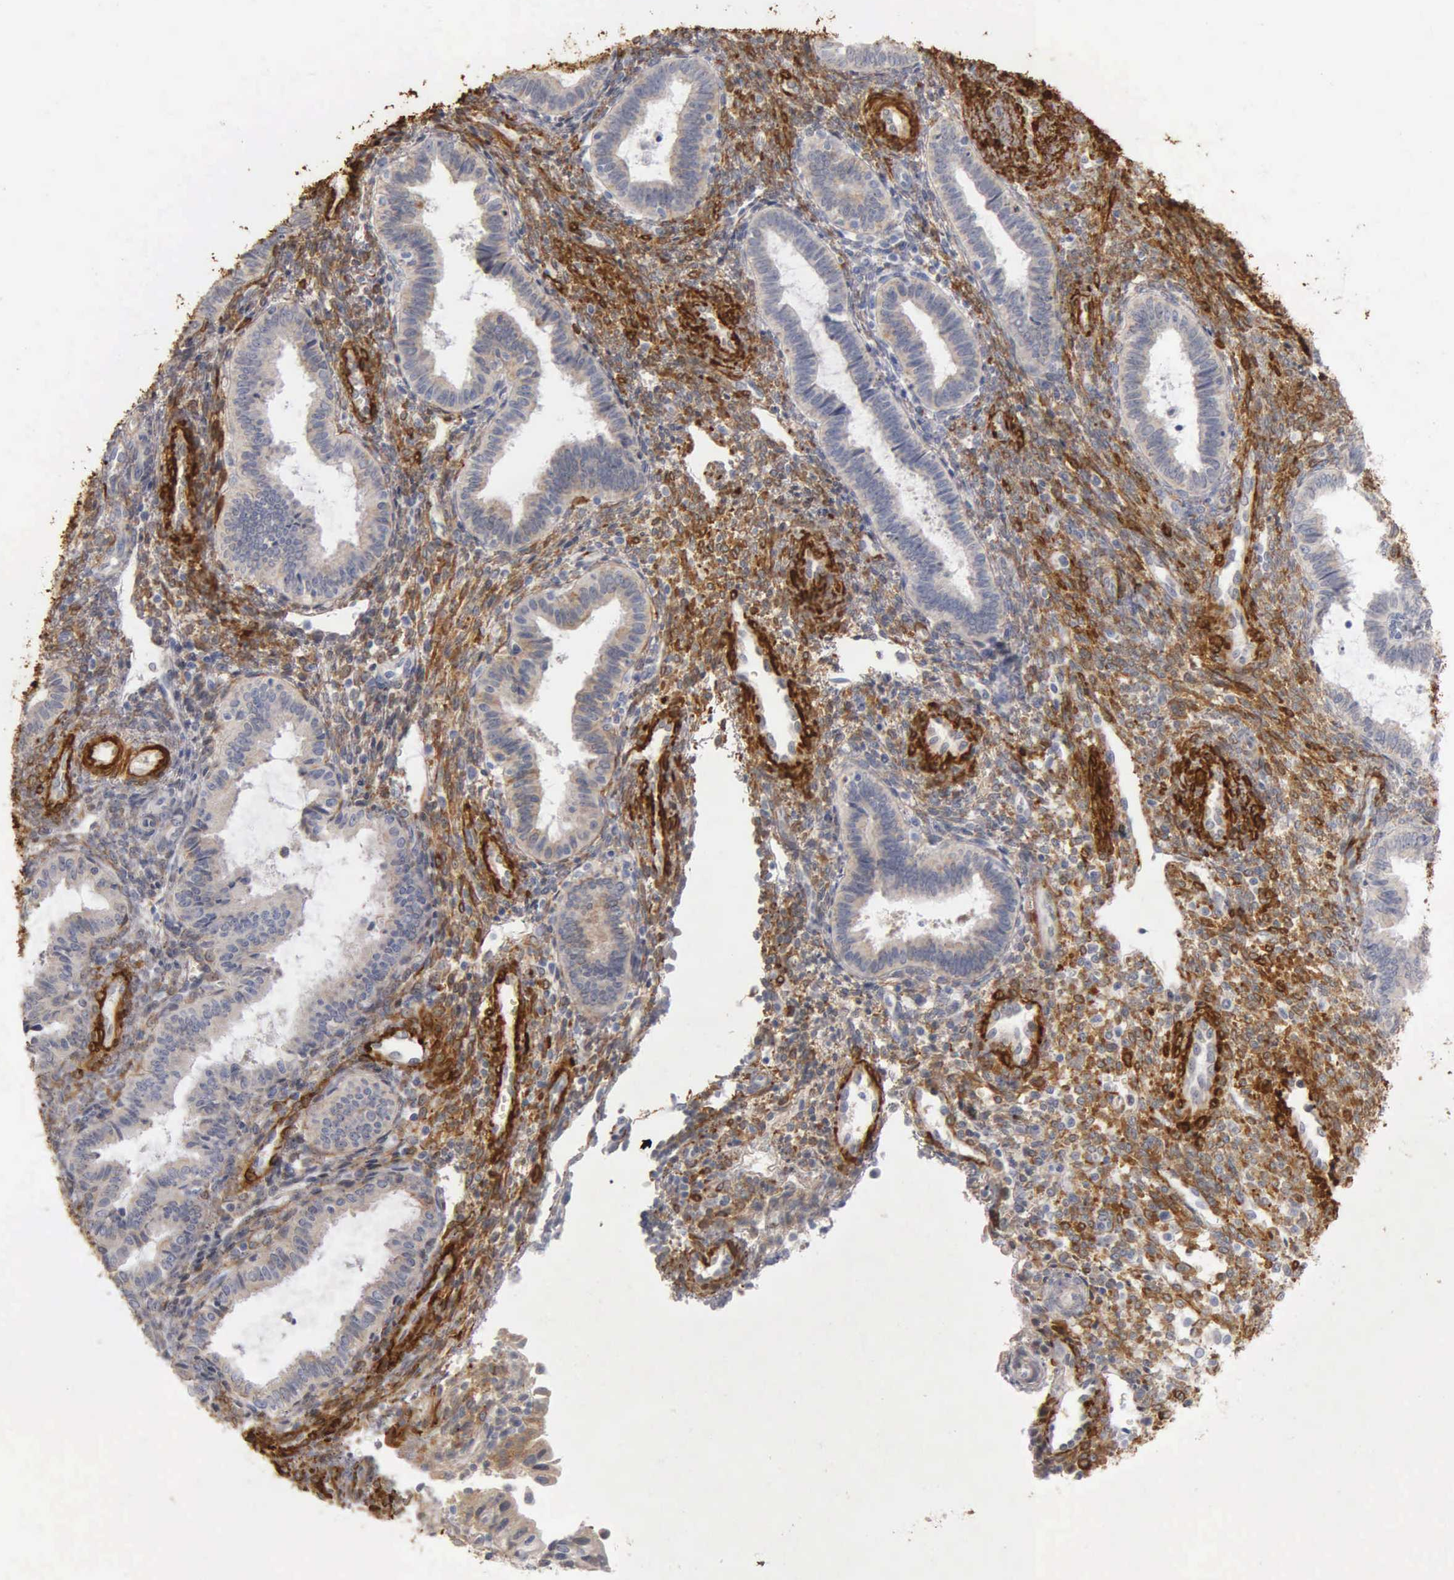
{"staining": {"intensity": "negative", "quantity": "none", "location": "none"}, "tissue": "endometrium", "cell_type": "Cells in endometrial stroma", "image_type": "normal", "snomed": [{"axis": "morphology", "description": "Normal tissue, NOS"}, {"axis": "topography", "description": "Endometrium"}], "caption": "The immunohistochemistry (IHC) photomicrograph has no significant staining in cells in endometrial stroma of endometrium.", "gene": "CNN1", "patient": {"sex": "female", "age": 36}}